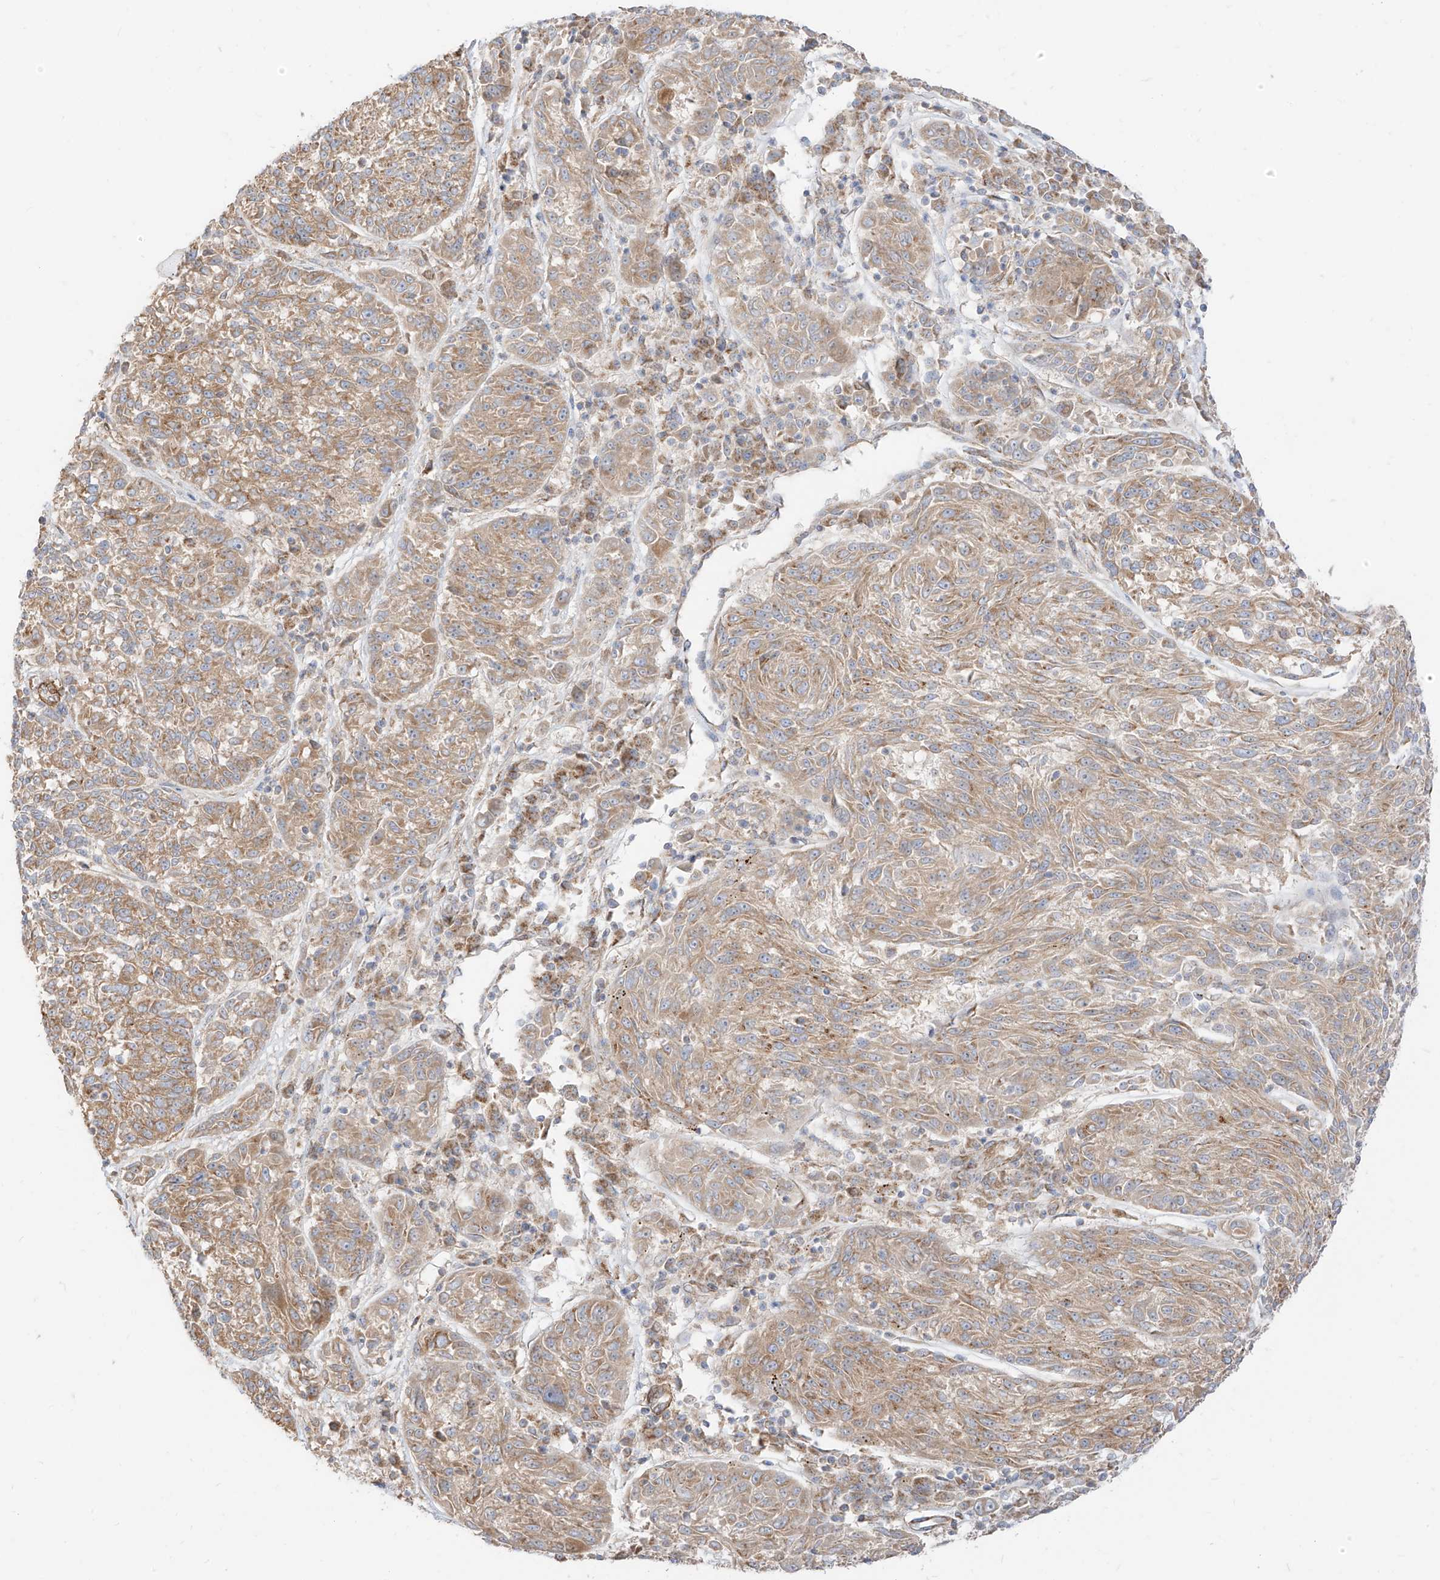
{"staining": {"intensity": "moderate", "quantity": ">75%", "location": "cytoplasmic/membranous"}, "tissue": "melanoma", "cell_type": "Tumor cells", "image_type": "cancer", "snomed": [{"axis": "morphology", "description": "Malignant melanoma, NOS"}, {"axis": "topography", "description": "Skin"}], "caption": "Malignant melanoma stained with DAB IHC exhibits medium levels of moderate cytoplasmic/membranous positivity in about >75% of tumor cells.", "gene": "PLCL1", "patient": {"sex": "male", "age": 53}}